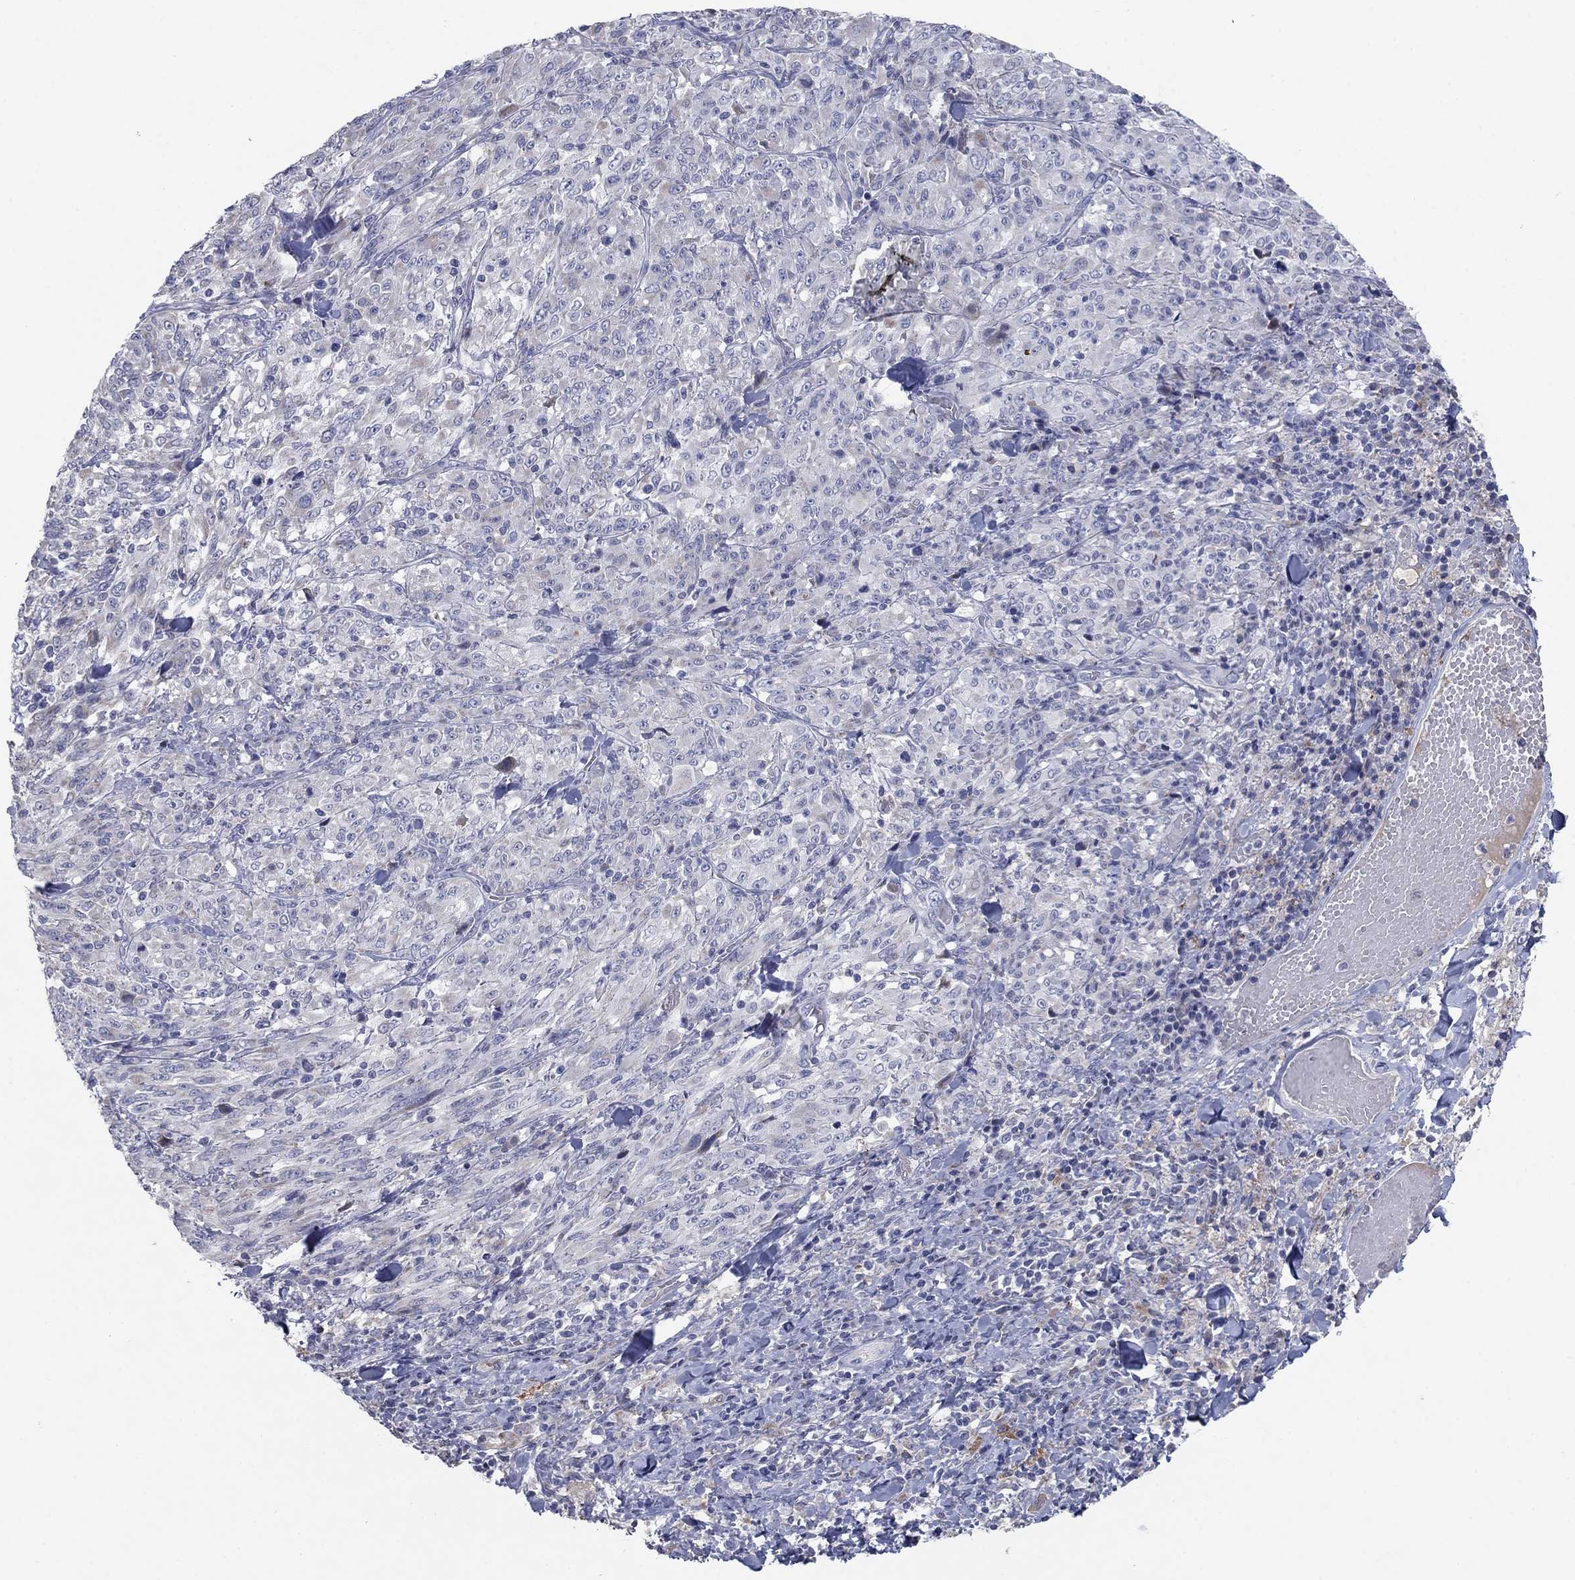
{"staining": {"intensity": "moderate", "quantity": "<25%", "location": "cytoplasmic/membranous"}, "tissue": "melanoma", "cell_type": "Tumor cells", "image_type": "cancer", "snomed": [{"axis": "morphology", "description": "Malignant melanoma, NOS"}, {"axis": "topography", "description": "Skin"}], "caption": "IHC photomicrograph of malignant melanoma stained for a protein (brown), which reveals low levels of moderate cytoplasmic/membranous expression in about <25% of tumor cells.", "gene": "PTGDS", "patient": {"sex": "female", "age": 91}}